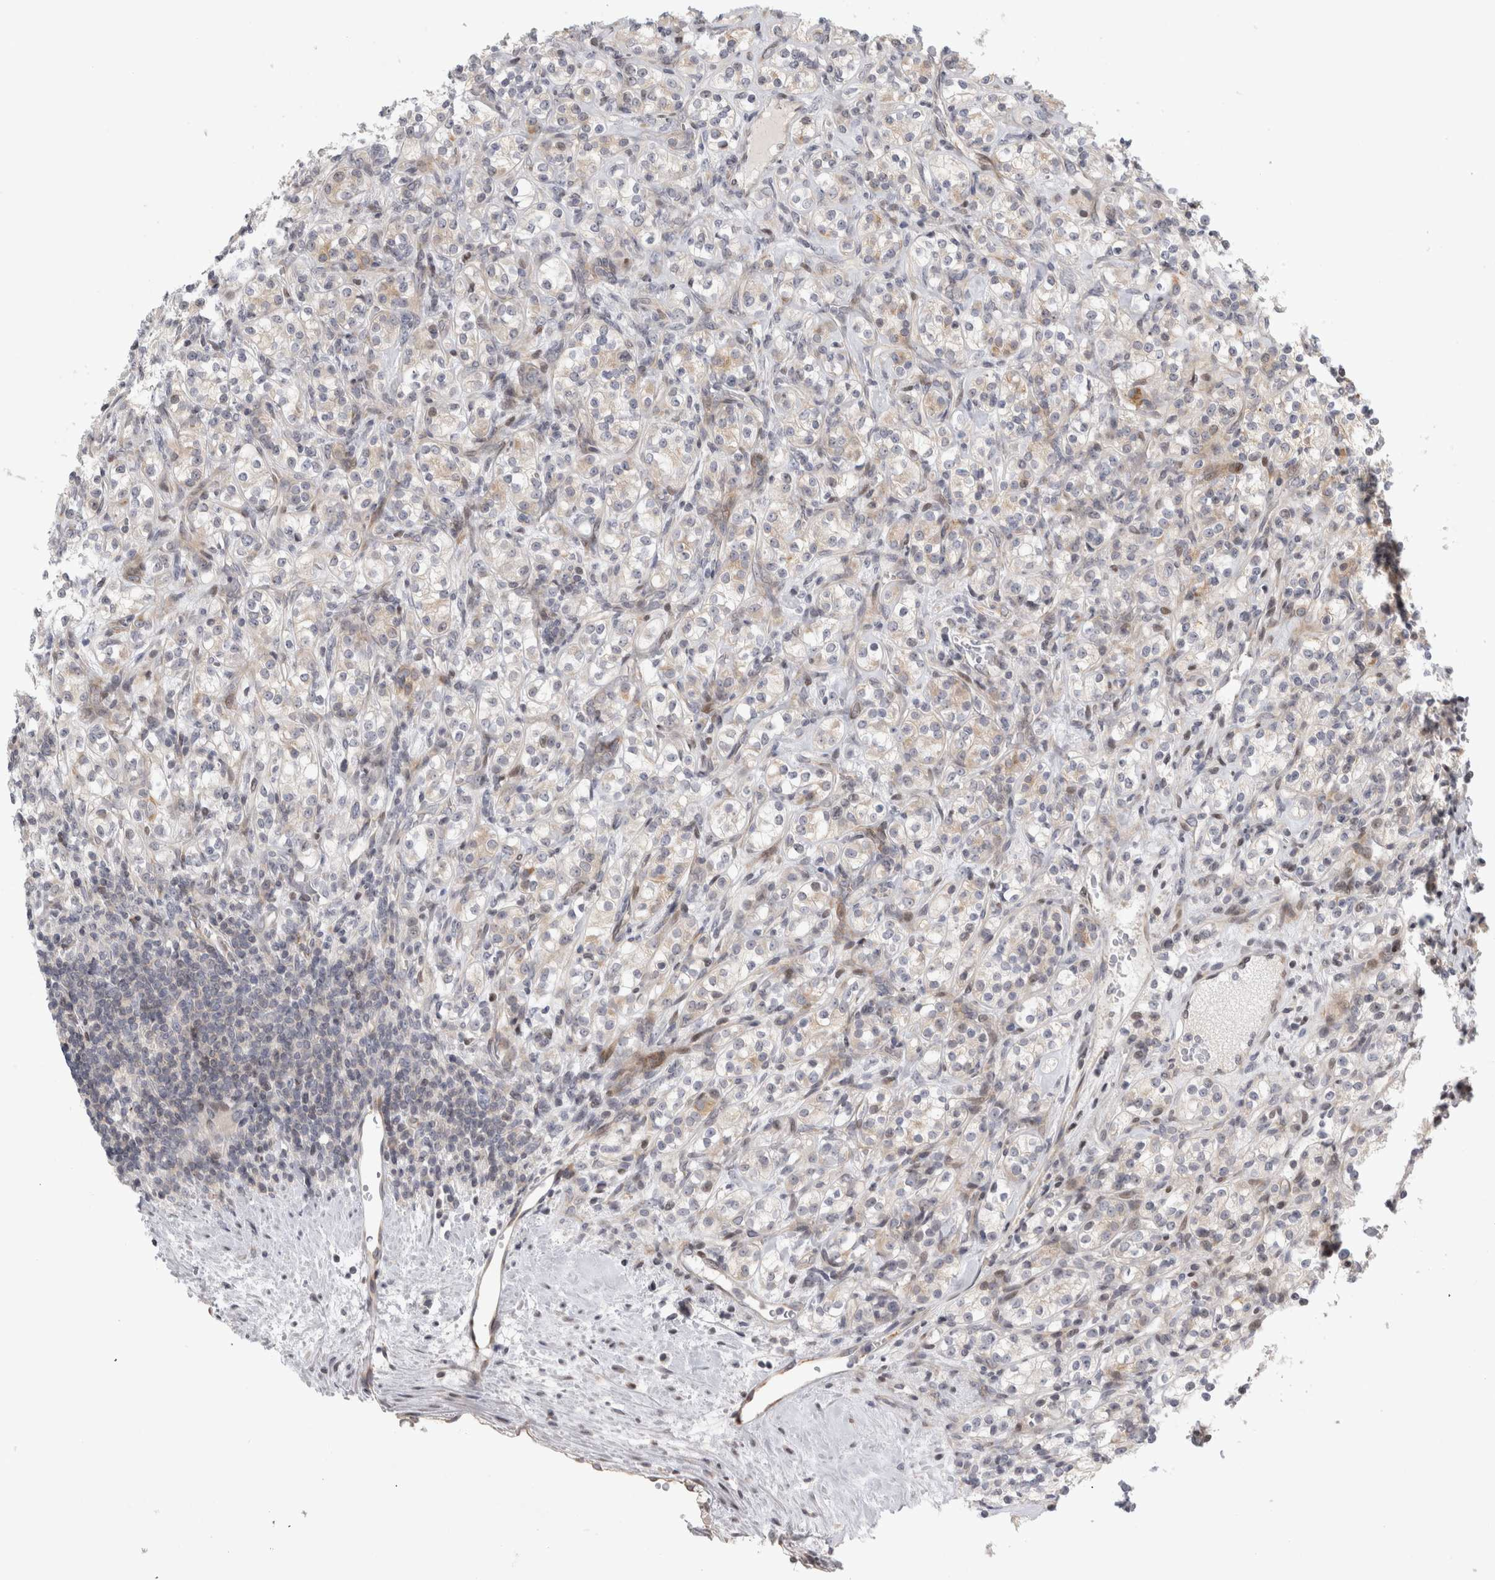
{"staining": {"intensity": "negative", "quantity": "none", "location": "none"}, "tissue": "renal cancer", "cell_type": "Tumor cells", "image_type": "cancer", "snomed": [{"axis": "morphology", "description": "Adenocarcinoma, NOS"}, {"axis": "topography", "description": "Kidney"}], "caption": "An immunohistochemistry histopathology image of renal adenocarcinoma is shown. There is no staining in tumor cells of renal adenocarcinoma.", "gene": "UTP25", "patient": {"sex": "male", "age": 77}}